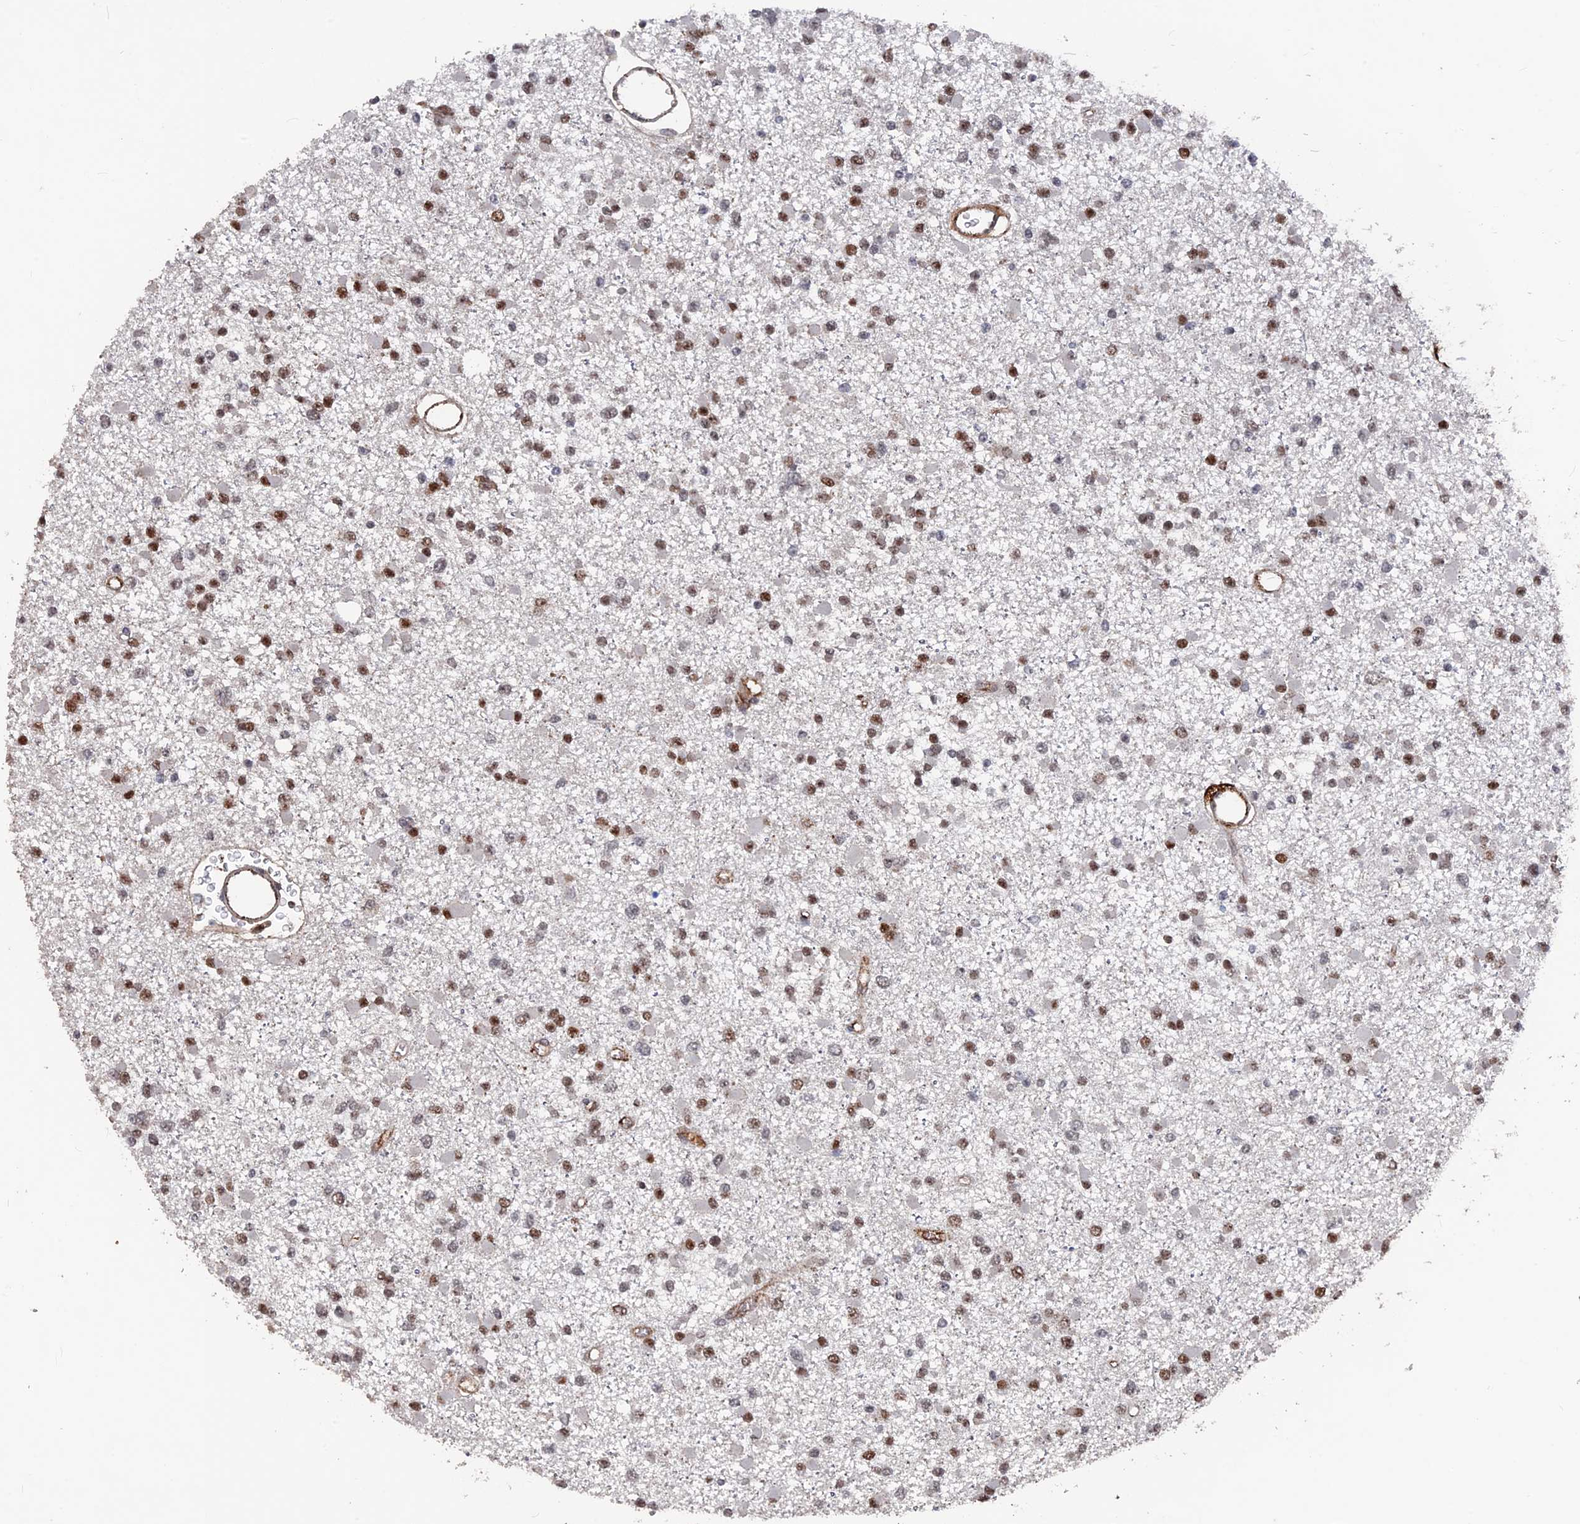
{"staining": {"intensity": "moderate", "quantity": ">75%", "location": "nuclear"}, "tissue": "glioma", "cell_type": "Tumor cells", "image_type": "cancer", "snomed": [{"axis": "morphology", "description": "Glioma, malignant, Low grade"}, {"axis": "topography", "description": "Brain"}], "caption": "Malignant glioma (low-grade) stained for a protein (brown) shows moderate nuclear positive expression in about >75% of tumor cells.", "gene": "SH3D21", "patient": {"sex": "female", "age": 22}}